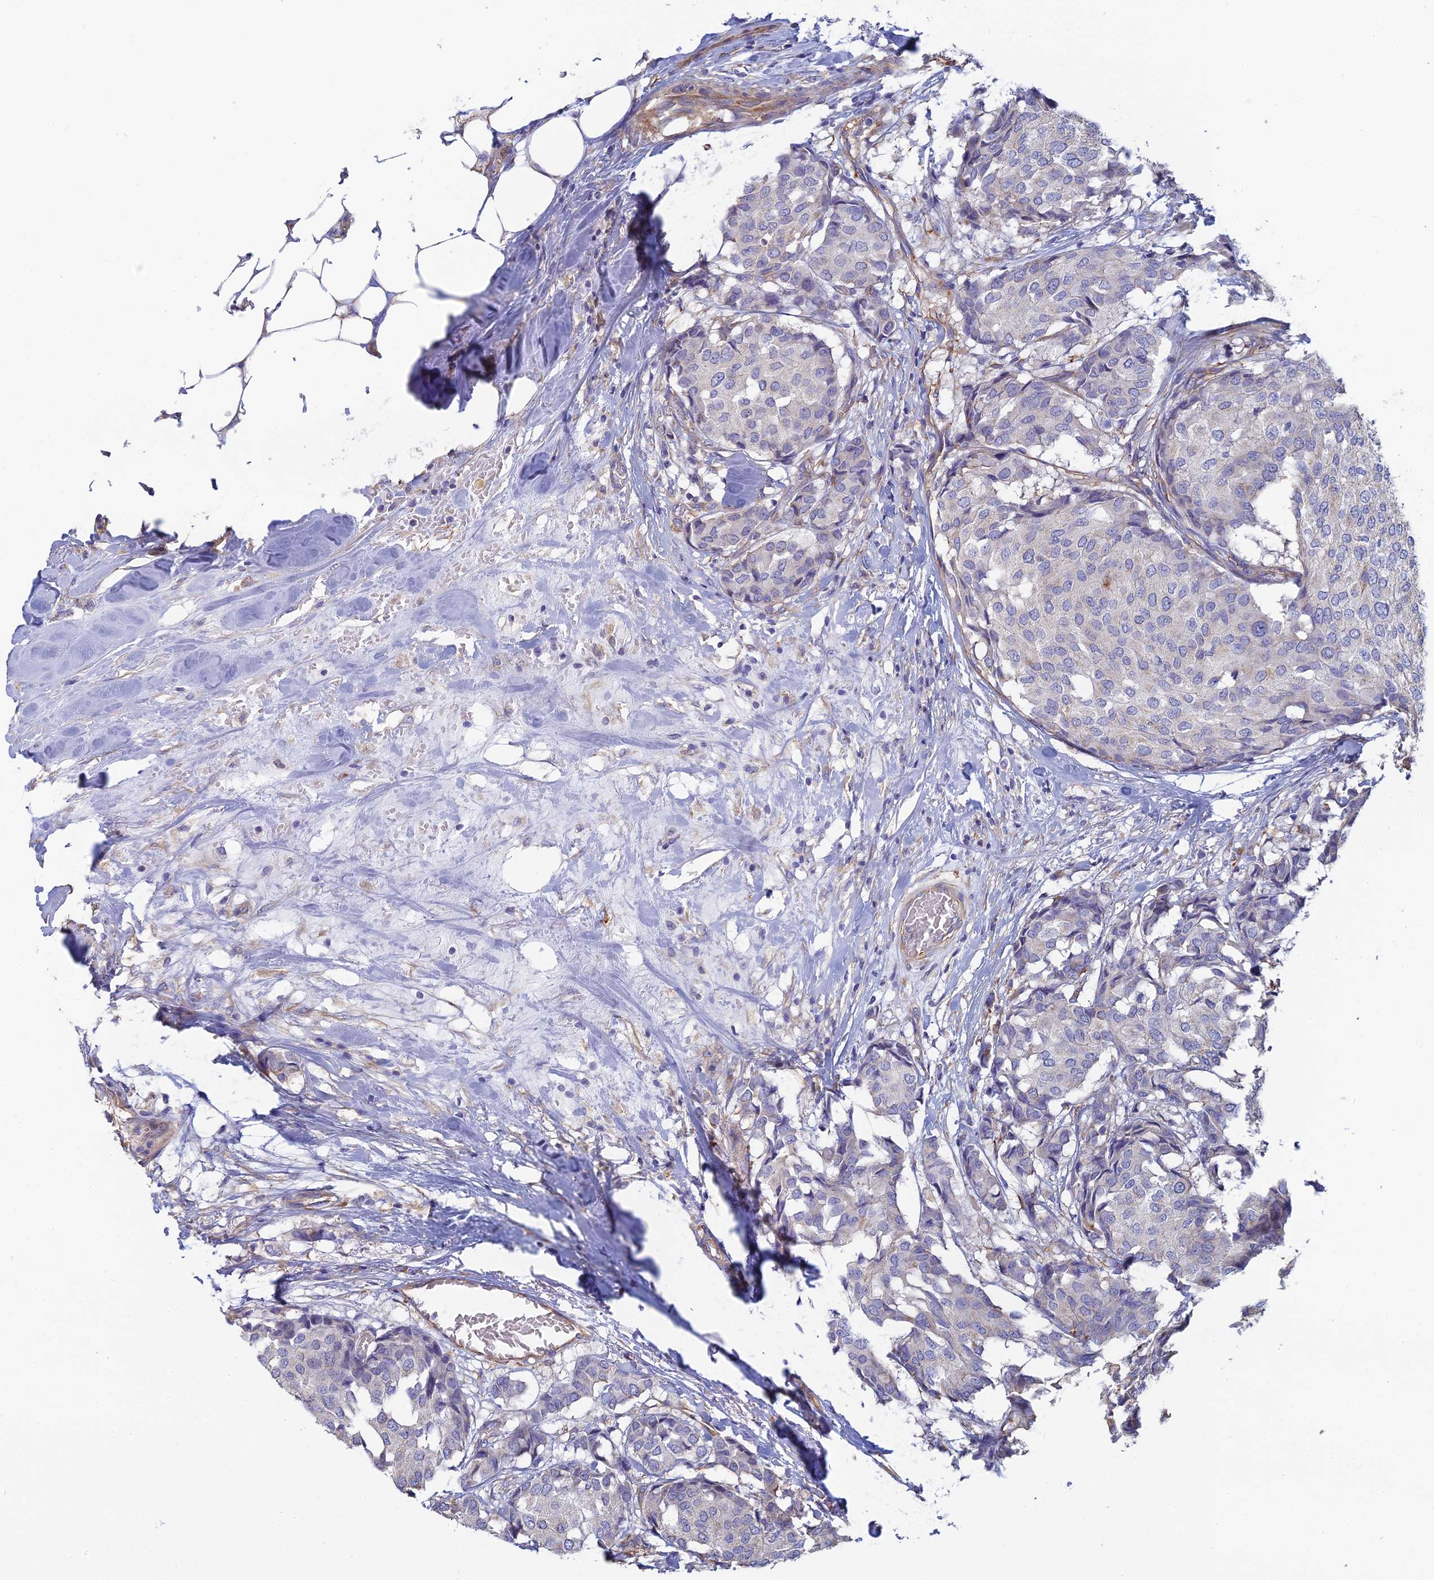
{"staining": {"intensity": "negative", "quantity": "none", "location": "none"}, "tissue": "breast cancer", "cell_type": "Tumor cells", "image_type": "cancer", "snomed": [{"axis": "morphology", "description": "Duct carcinoma"}, {"axis": "topography", "description": "Breast"}], "caption": "Tumor cells are negative for protein expression in human breast cancer. (DAB (3,3'-diaminobenzidine) IHC, high magnification).", "gene": "PCDHA5", "patient": {"sex": "female", "age": 75}}